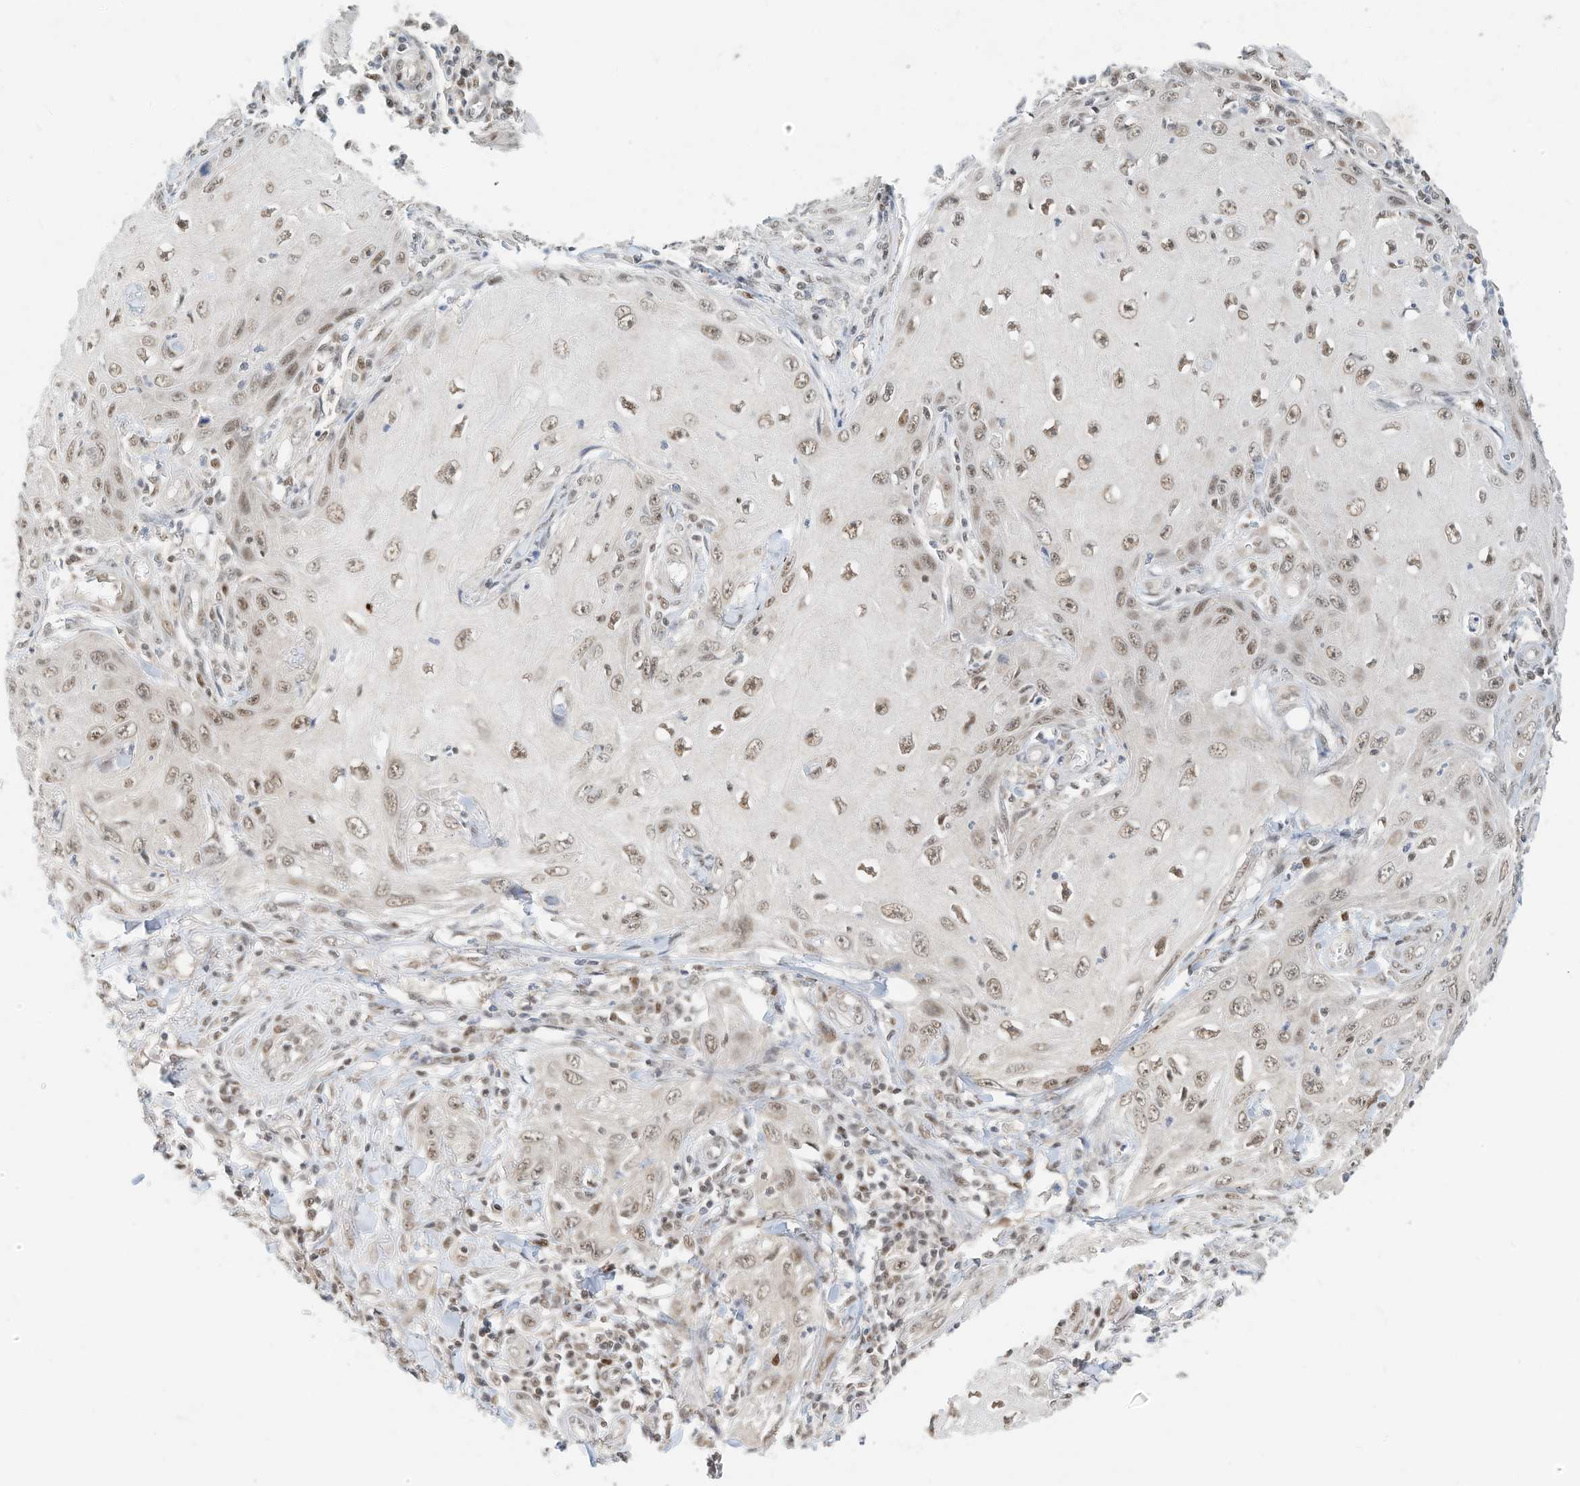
{"staining": {"intensity": "weak", "quantity": ">75%", "location": "nuclear"}, "tissue": "skin cancer", "cell_type": "Tumor cells", "image_type": "cancer", "snomed": [{"axis": "morphology", "description": "Squamous cell carcinoma, NOS"}, {"axis": "topography", "description": "Skin"}], "caption": "A low amount of weak nuclear expression is identified in about >75% of tumor cells in skin squamous cell carcinoma tissue. Nuclei are stained in blue.", "gene": "OGT", "patient": {"sex": "female", "age": 73}}